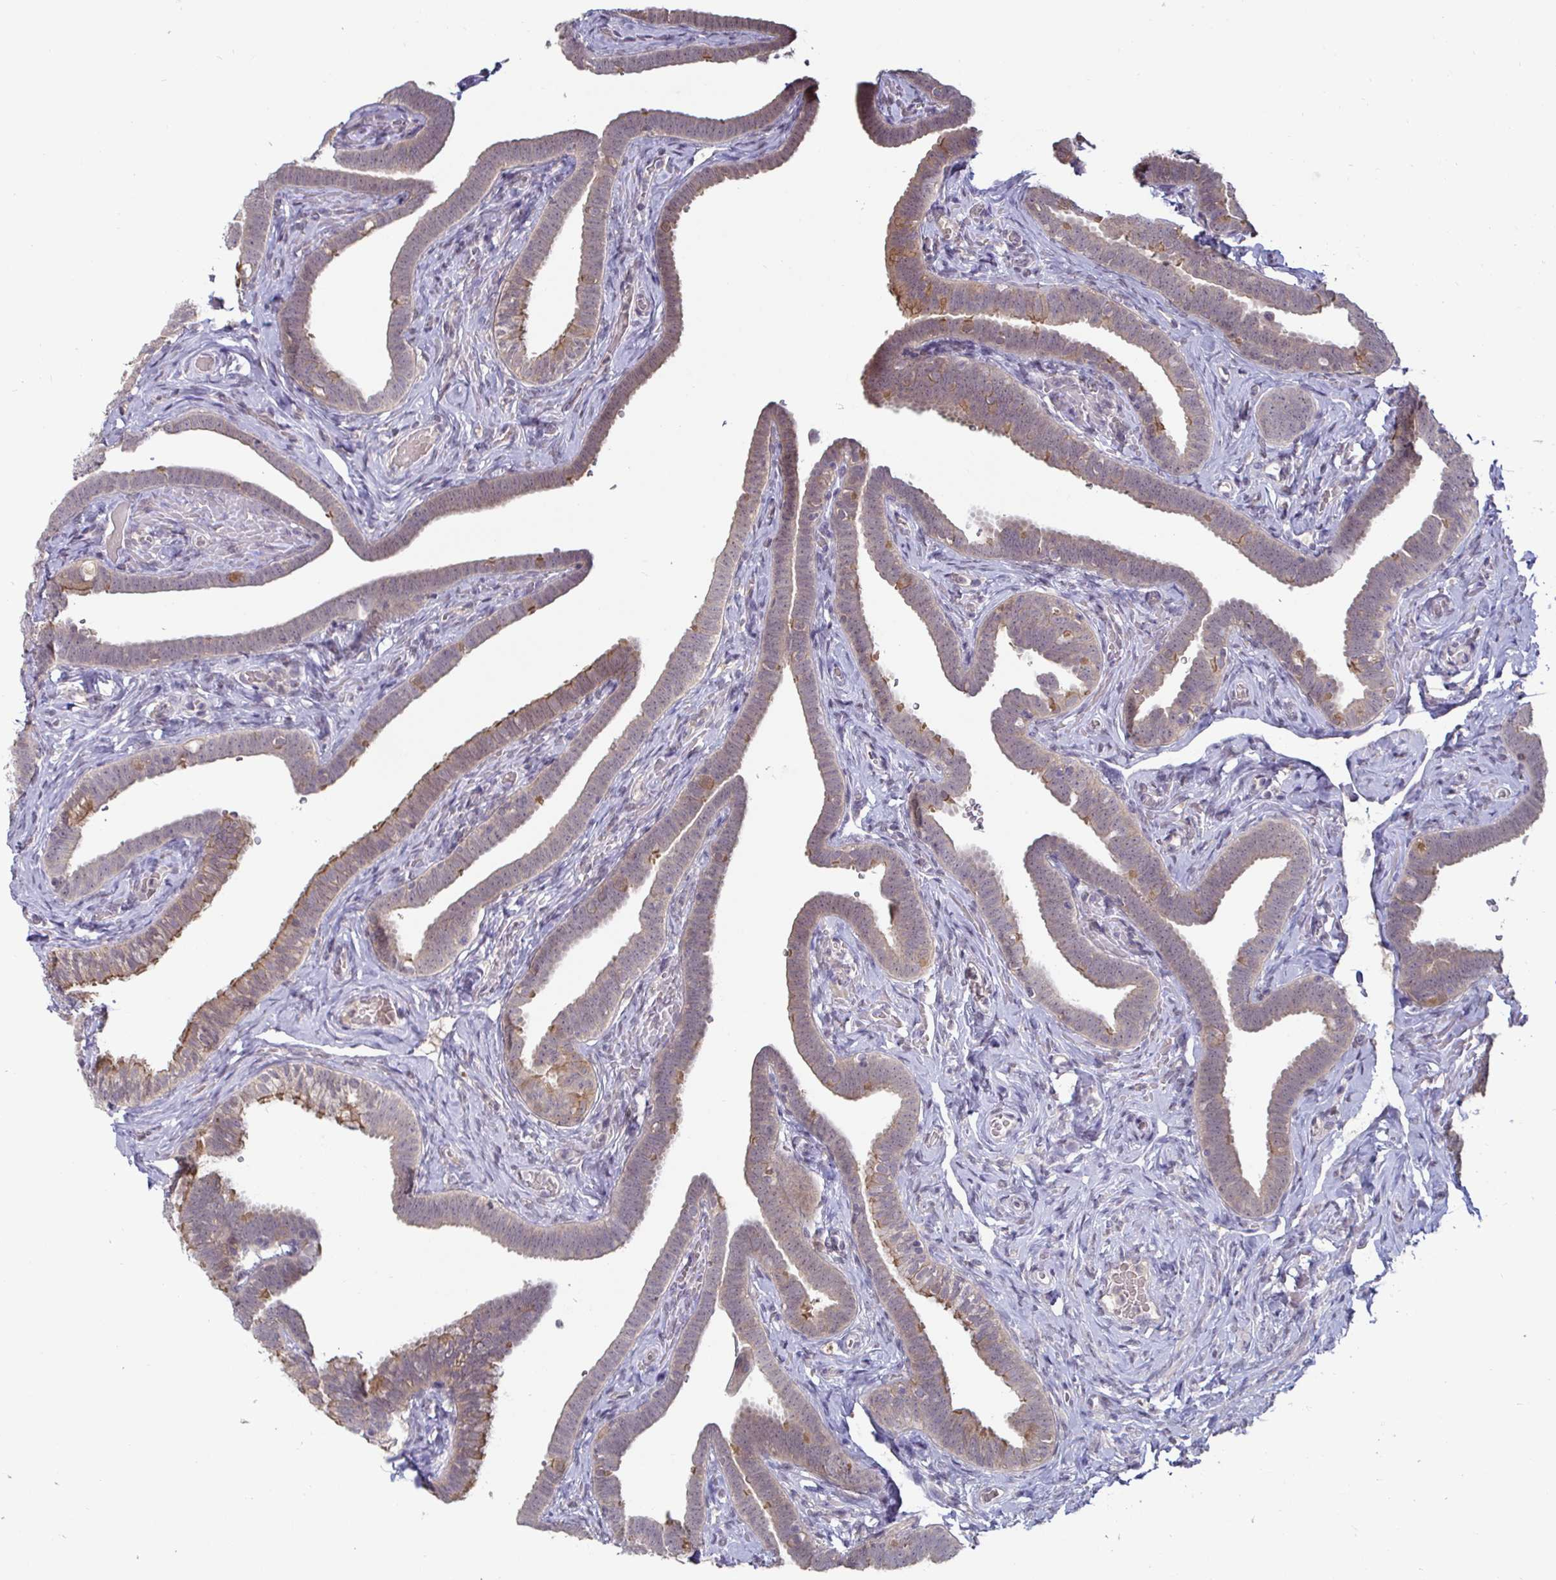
{"staining": {"intensity": "moderate", "quantity": ">75%", "location": "cytoplasmic/membranous"}, "tissue": "fallopian tube", "cell_type": "Glandular cells", "image_type": "normal", "snomed": [{"axis": "morphology", "description": "Normal tissue, NOS"}, {"axis": "topography", "description": "Fallopian tube"}], "caption": "Immunohistochemical staining of unremarkable human fallopian tube displays medium levels of moderate cytoplasmic/membranous expression in approximately >75% of glandular cells.", "gene": "GSTM1", "patient": {"sex": "female", "age": 69}}